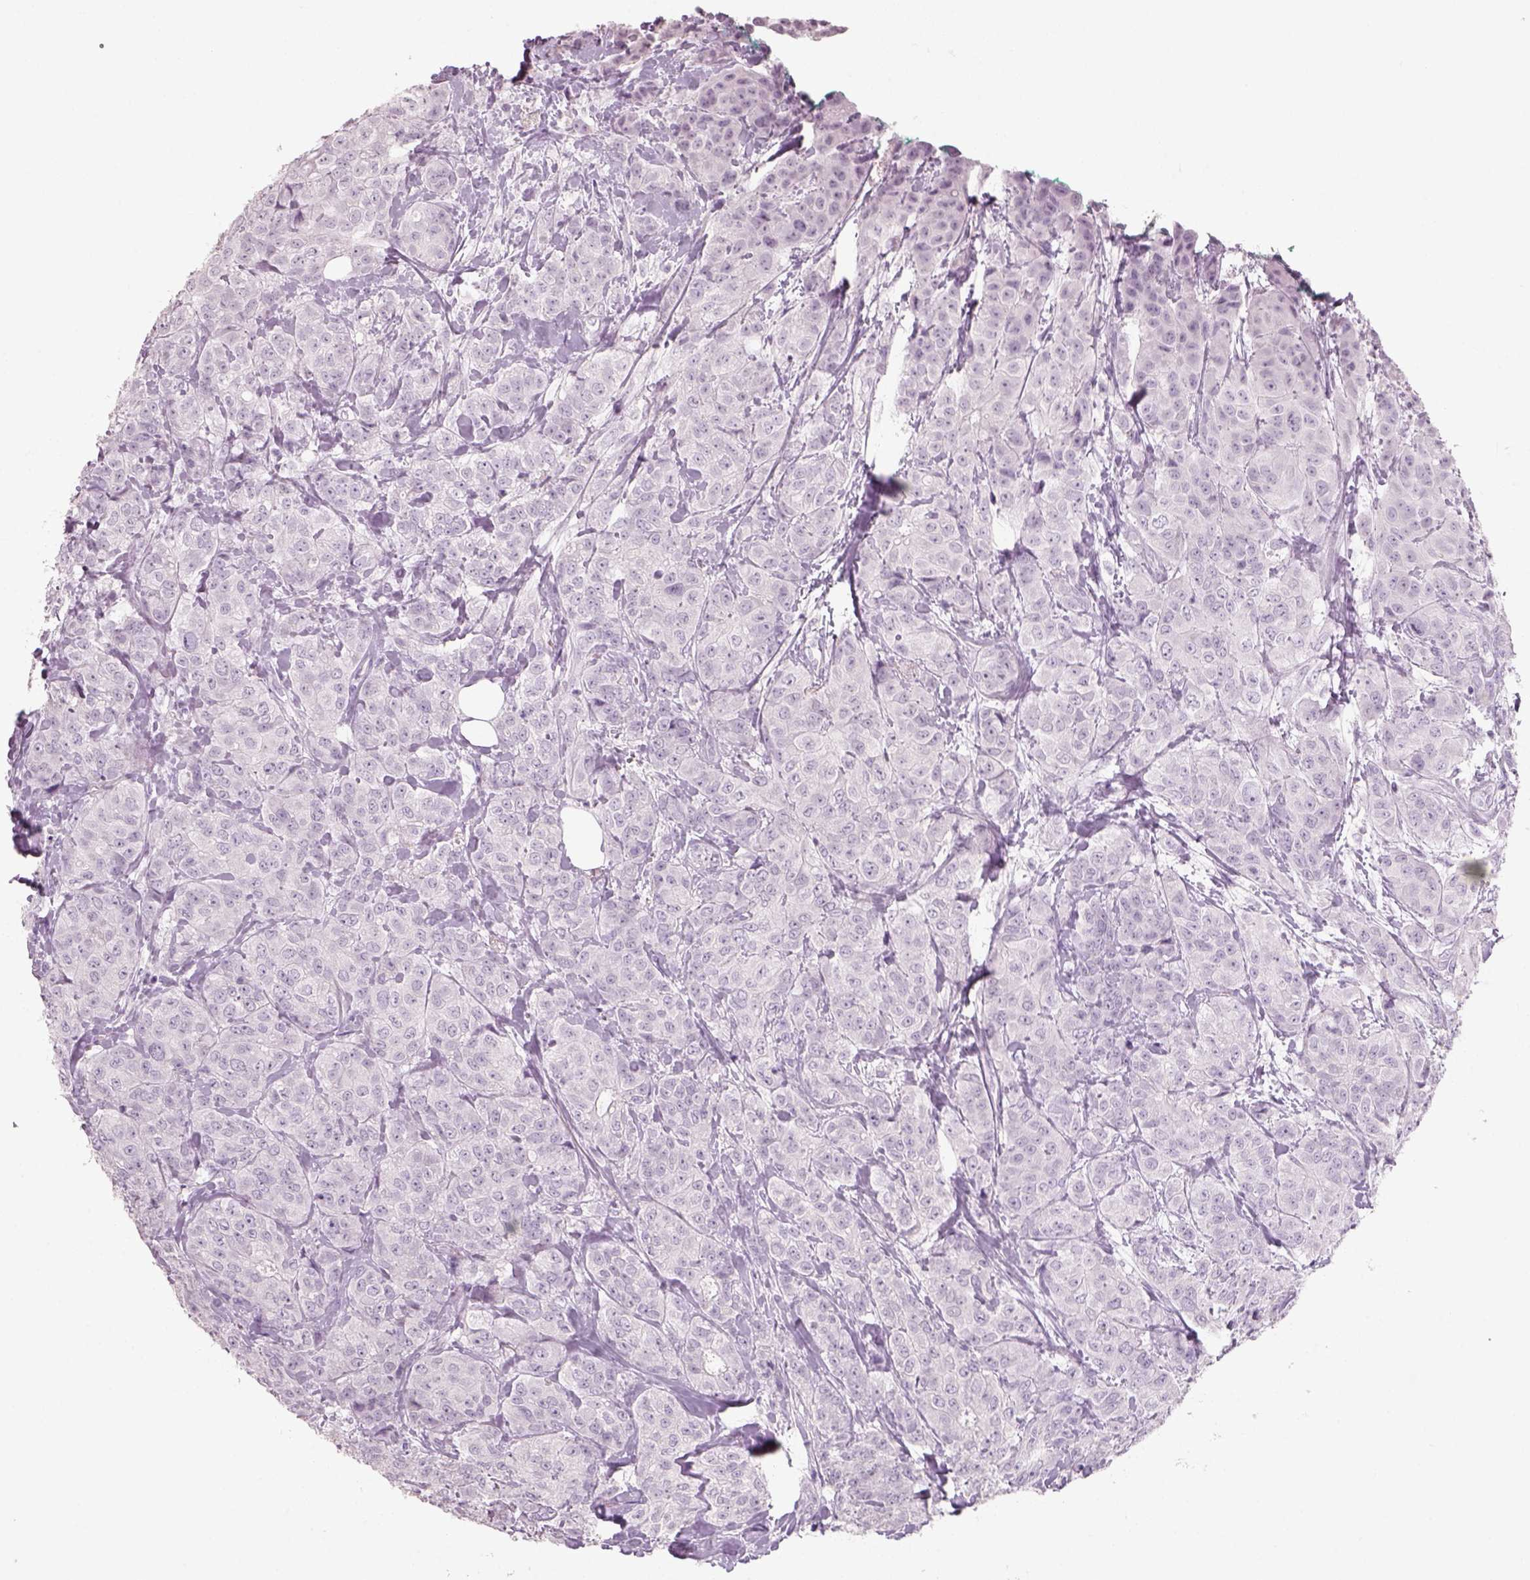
{"staining": {"intensity": "negative", "quantity": "none", "location": "none"}, "tissue": "breast cancer", "cell_type": "Tumor cells", "image_type": "cancer", "snomed": [{"axis": "morphology", "description": "Duct carcinoma"}, {"axis": "topography", "description": "Breast"}], "caption": "Human invasive ductal carcinoma (breast) stained for a protein using immunohistochemistry demonstrates no expression in tumor cells.", "gene": "SLC6A2", "patient": {"sex": "female", "age": 43}}